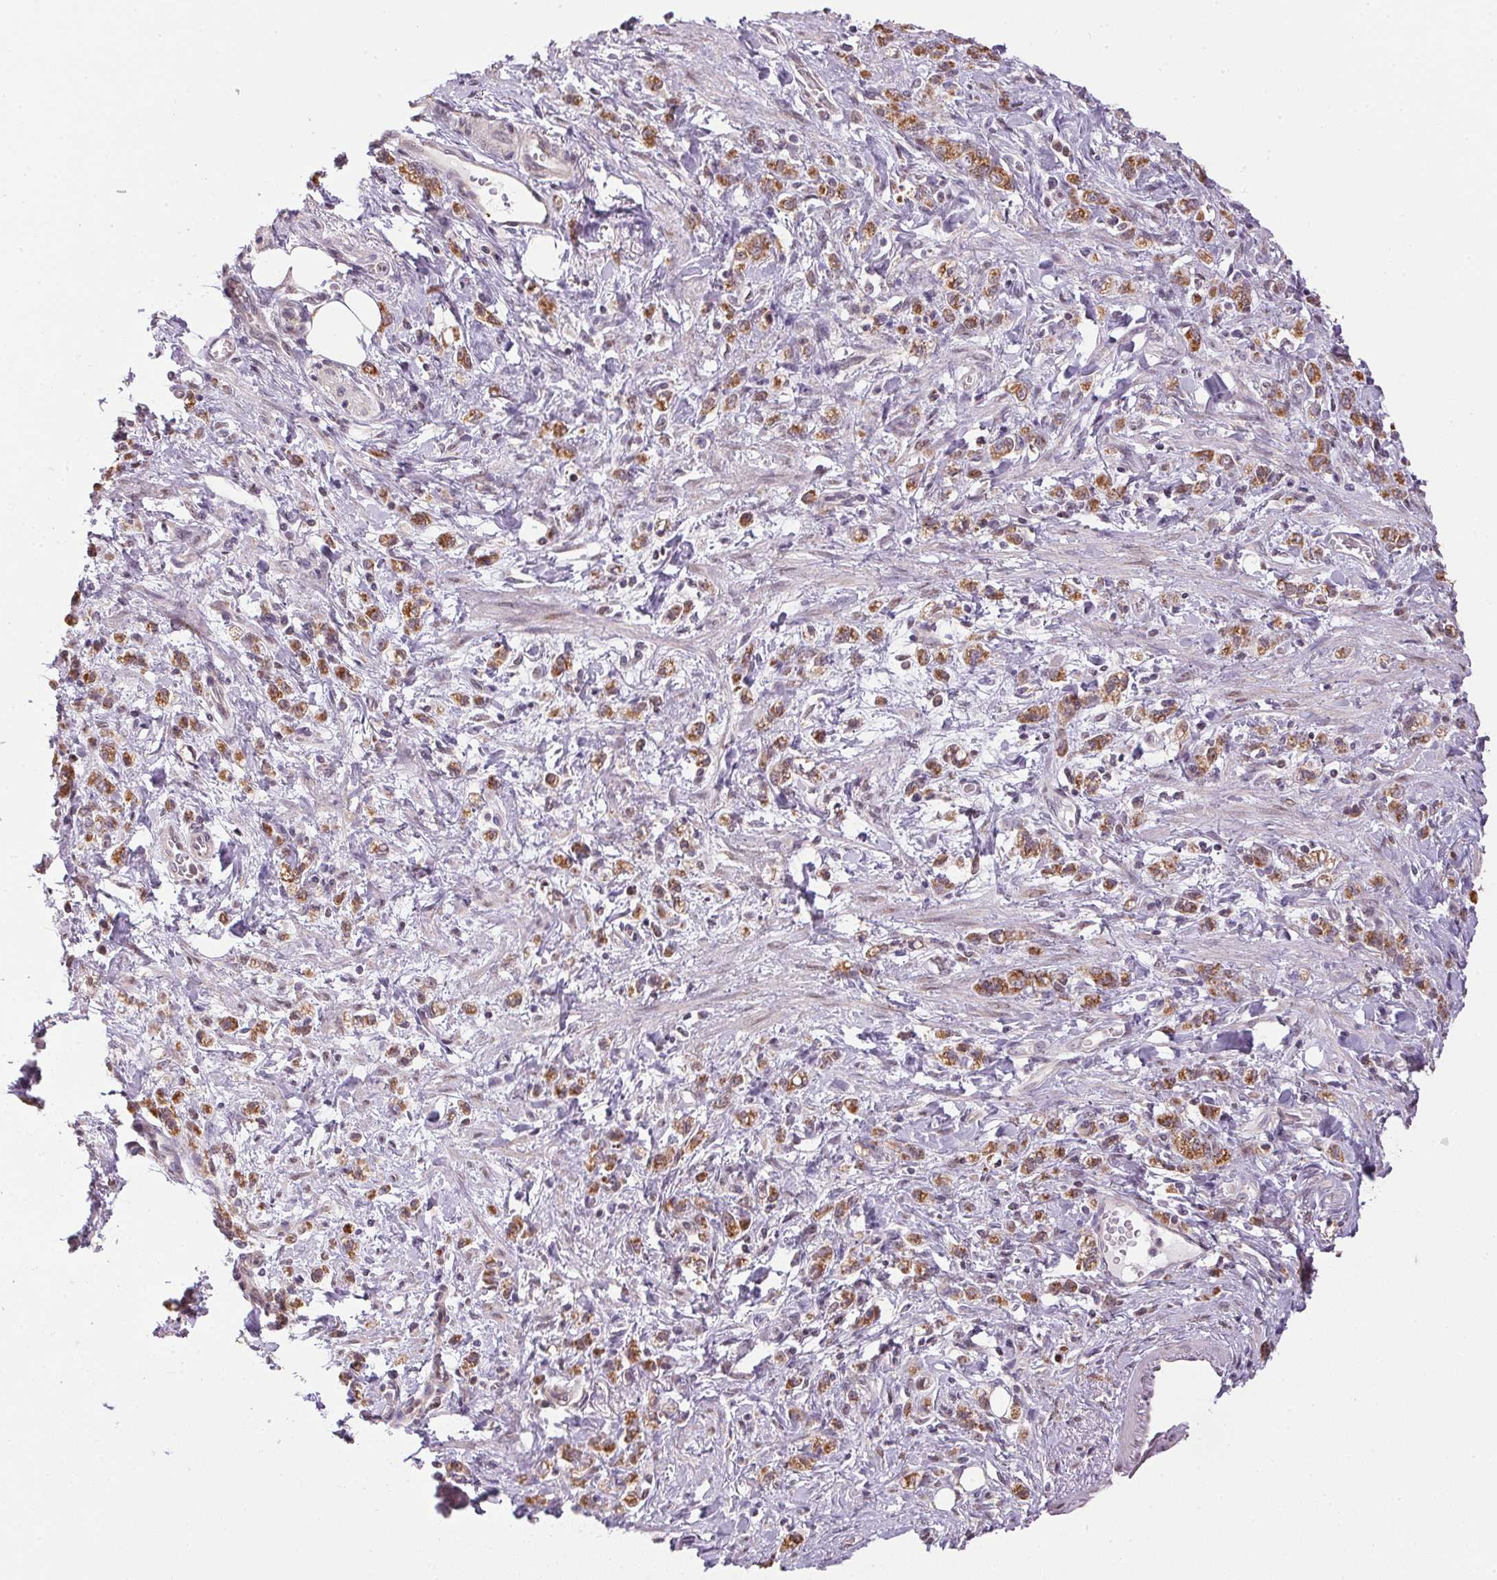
{"staining": {"intensity": "moderate", "quantity": ">75%", "location": "cytoplasmic/membranous"}, "tissue": "stomach cancer", "cell_type": "Tumor cells", "image_type": "cancer", "snomed": [{"axis": "morphology", "description": "Adenocarcinoma, NOS"}, {"axis": "topography", "description": "Stomach"}], "caption": "IHC histopathology image of stomach adenocarcinoma stained for a protein (brown), which shows medium levels of moderate cytoplasmic/membranous positivity in approximately >75% of tumor cells.", "gene": "SC5D", "patient": {"sex": "male", "age": 77}}